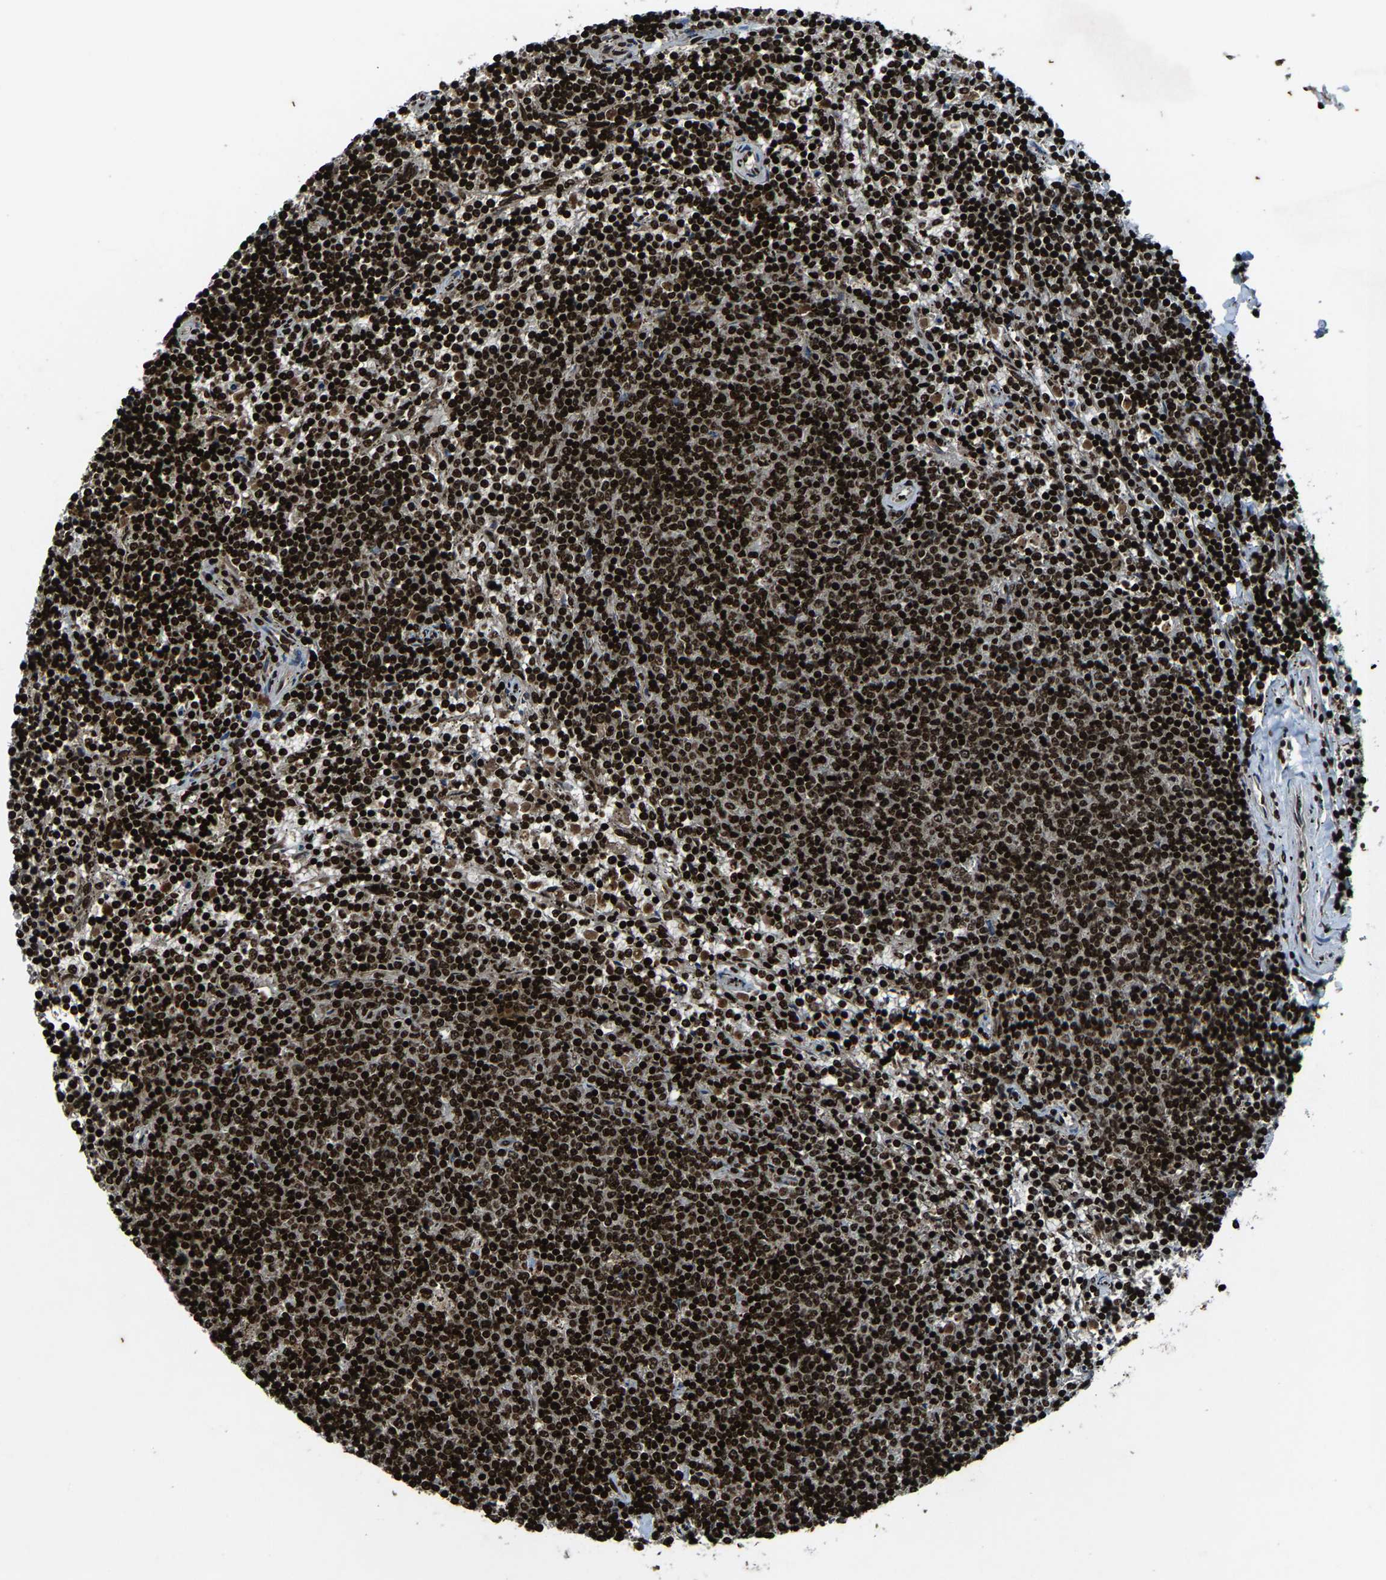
{"staining": {"intensity": "strong", "quantity": ">75%", "location": "nuclear"}, "tissue": "lymphoma", "cell_type": "Tumor cells", "image_type": "cancer", "snomed": [{"axis": "morphology", "description": "Malignant lymphoma, non-Hodgkin's type, Low grade"}, {"axis": "topography", "description": "Spleen"}], "caption": "A micrograph of malignant lymphoma, non-Hodgkin's type (low-grade) stained for a protein demonstrates strong nuclear brown staining in tumor cells.", "gene": "H4C1", "patient": {"sex": "female", "age": 50}}